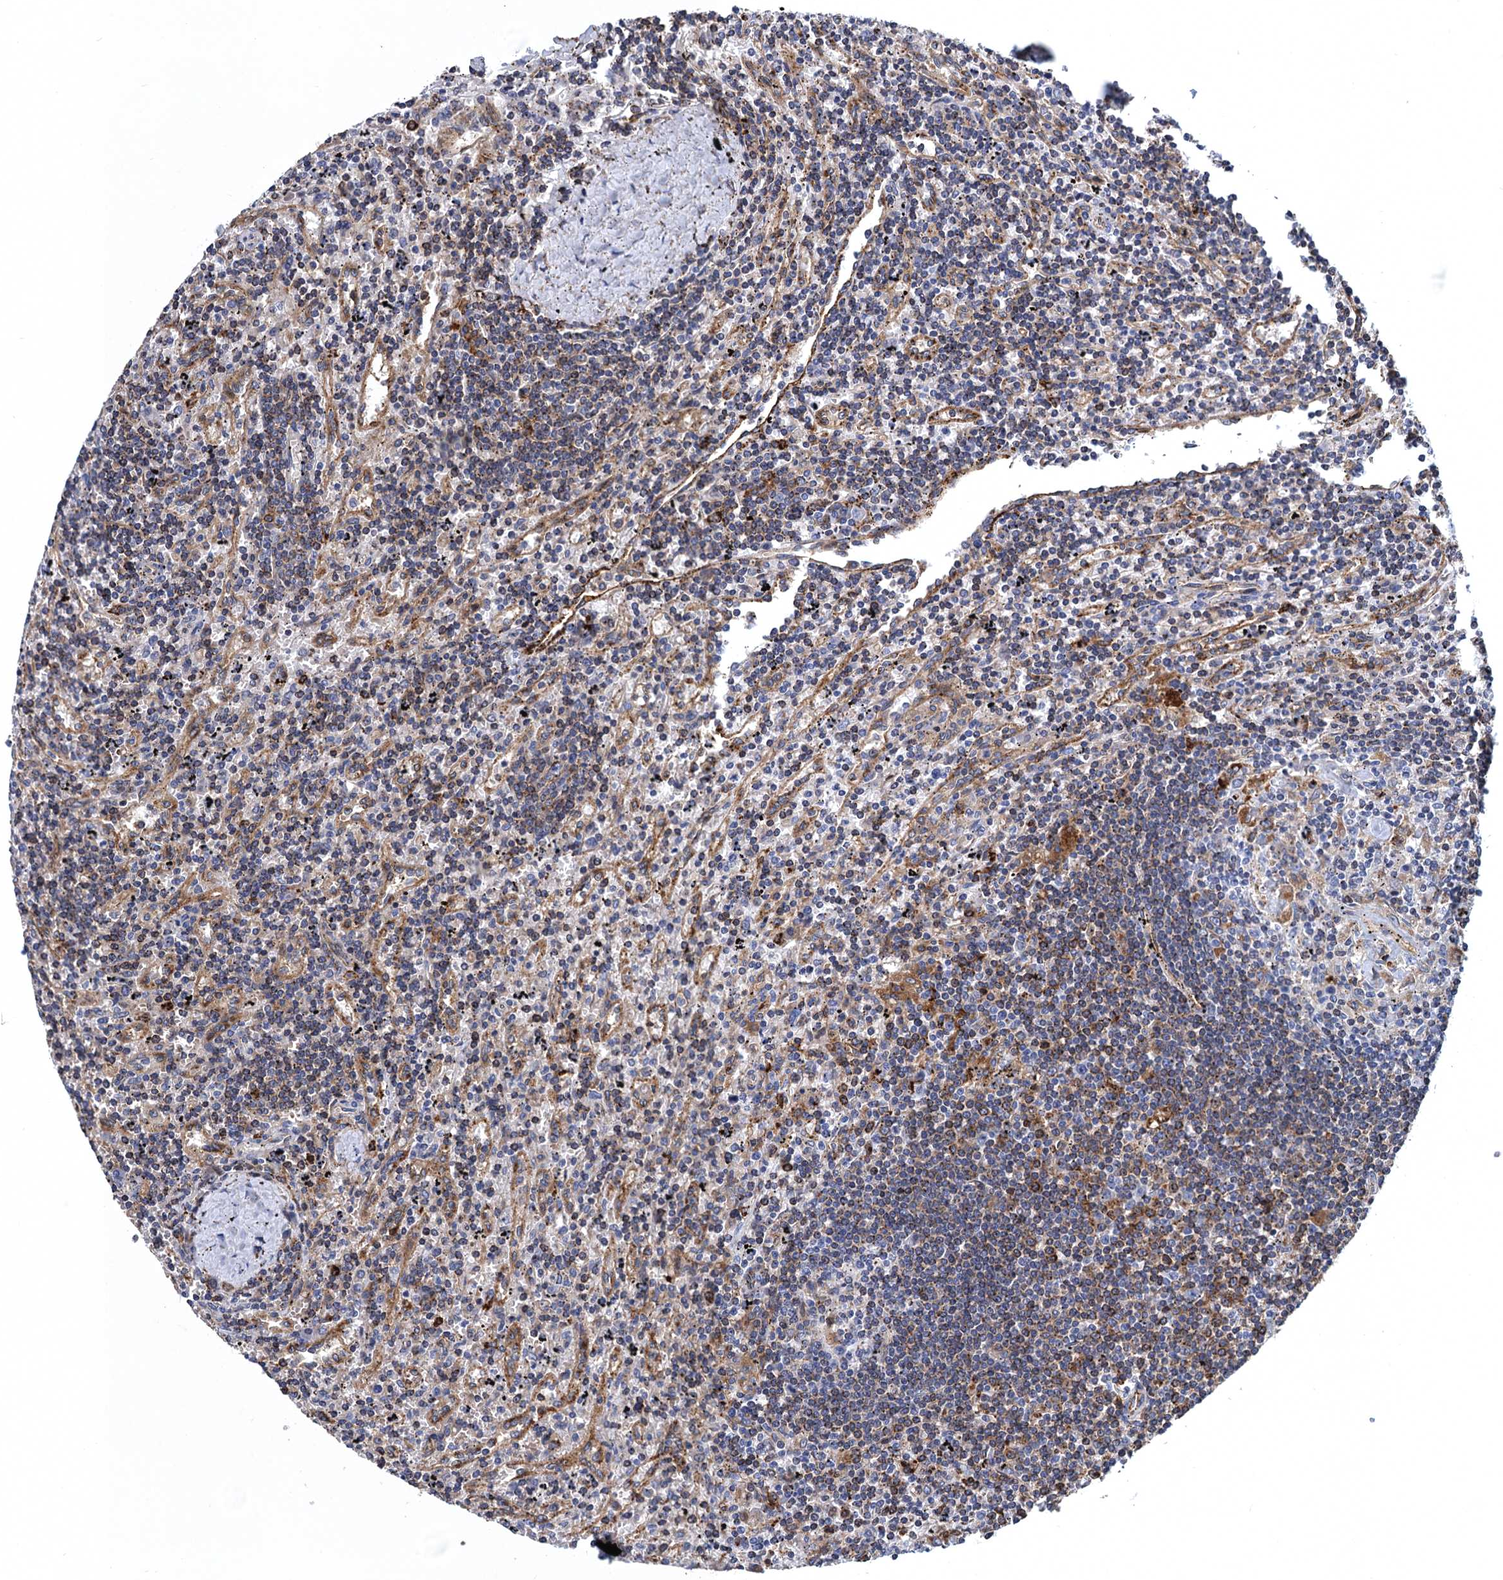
{"staining": {"intensity": "negative", "quantity": "none", "location": "none"}, "tissue": "lymphoma", "cell_type": "Tumor cells", "image_type": "cancer", "snomed": [{"axis": "morphology", "description": "Malignant lymphoma, non-Hodgkin's type, Low grade"}, {"axis": "topography", "description": "Spleen"}], "caption": "The image displays no staining of tumor cells in low-grade malignant lymphoma, non-Hodgkin's type.", "gene": "DNHD1", "patient": {"sex": "male", "age": 76}}